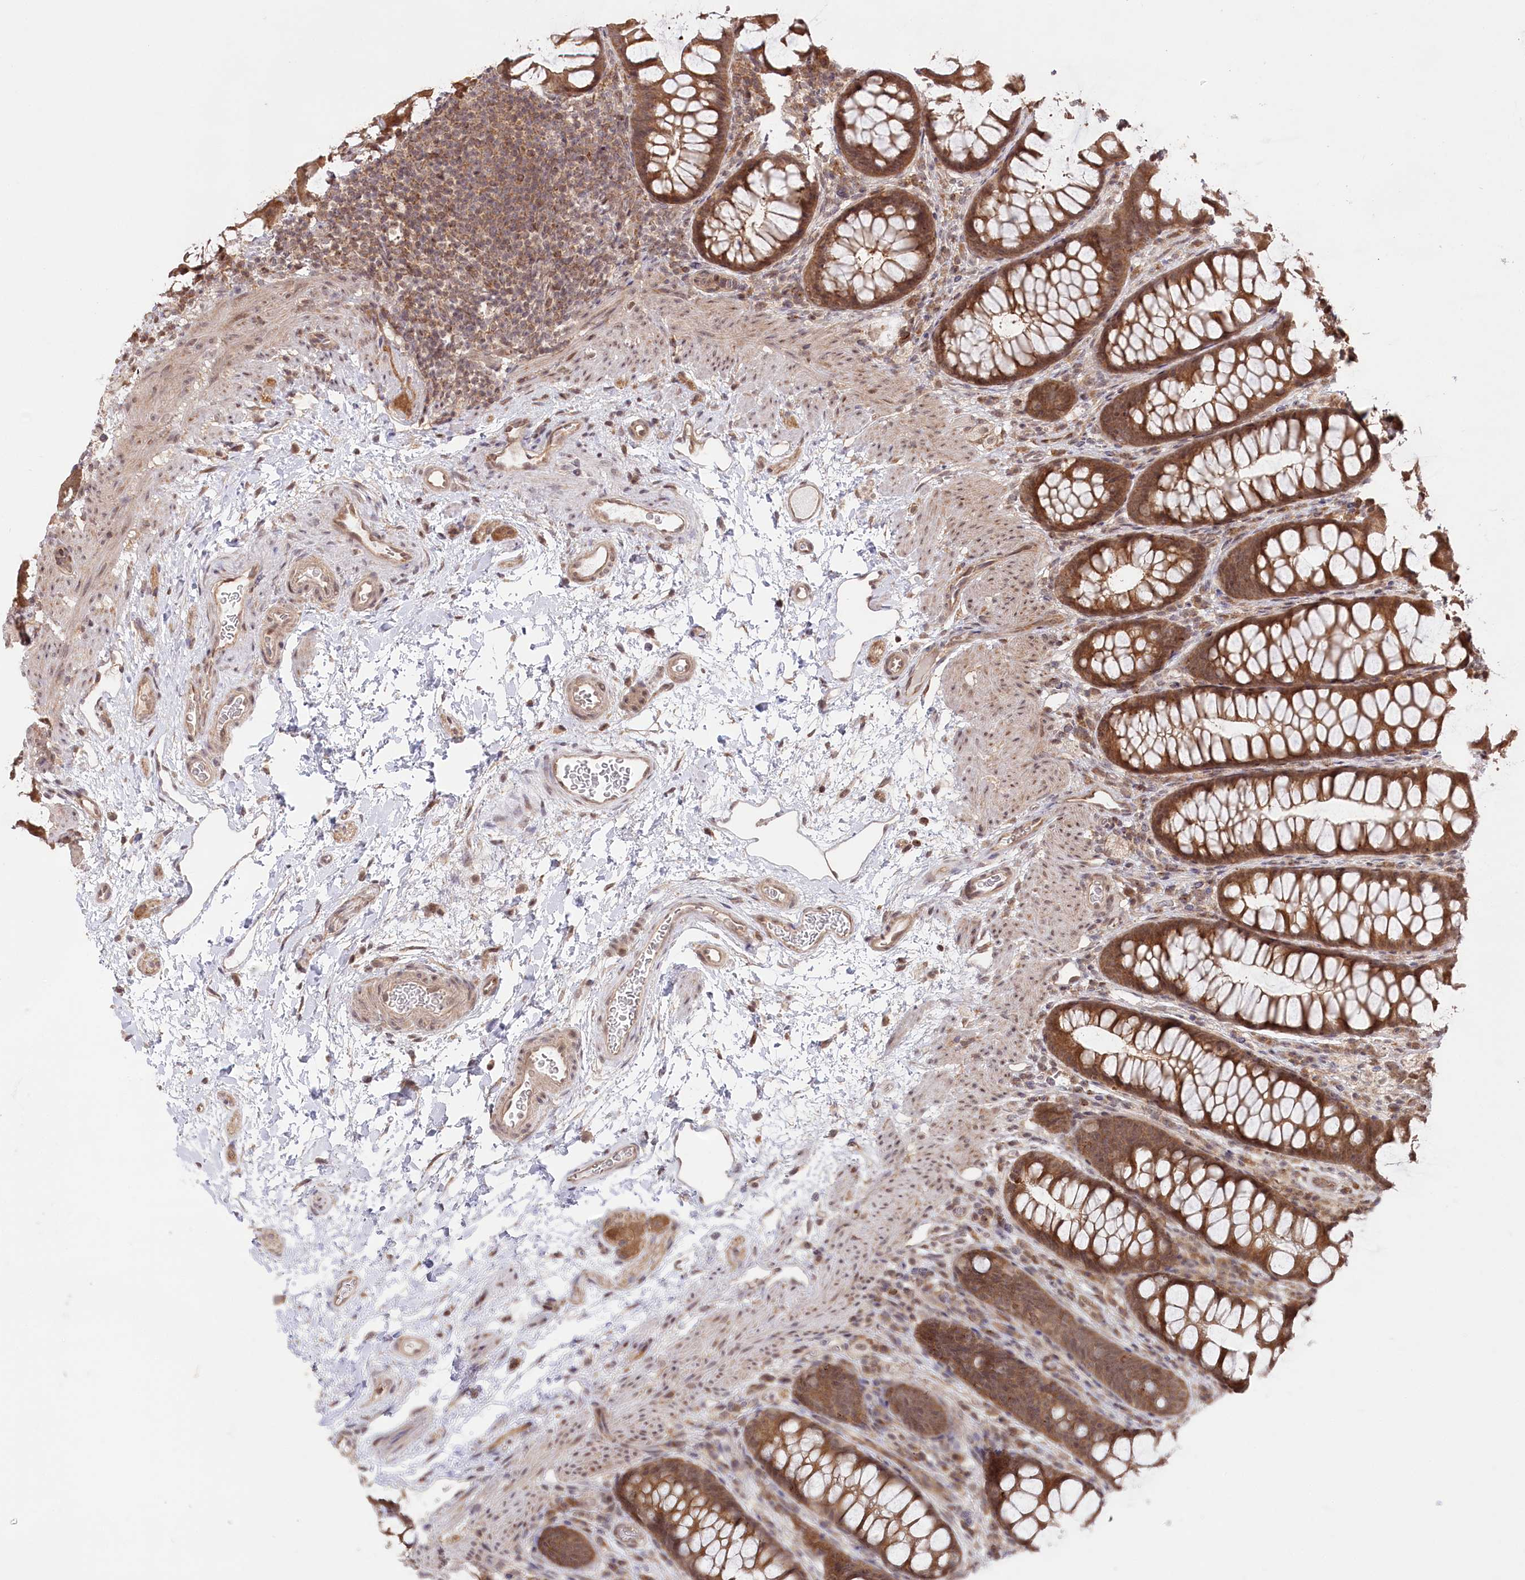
{"staining": {"intensity": "moderate", "quantity": ">75%", "location": "cytoplasmic/membranous"}, "tissue": "colon", "cell_type": "Endothelial cells", "image_type": "normal", "snomed": [{"axis": "morphology", "description": "Normal tissue, NOS"}, {"axis": "topography", "description": "Colon"}], "caption": "Immunohistochemistry (IHC) staining of normal colon, which shows medium levels of moderate cytoplasmic/membranous staining in about >75% of endothelial cells indicating moderate cytoplasmic/membranous protein staining. The staining was performed using DAB (brown) for protein detection and nuclei were counterstained in hematoxylin (blue).", "gene": "CCSER2", "patient": {"sex": "female", "age": 62}}